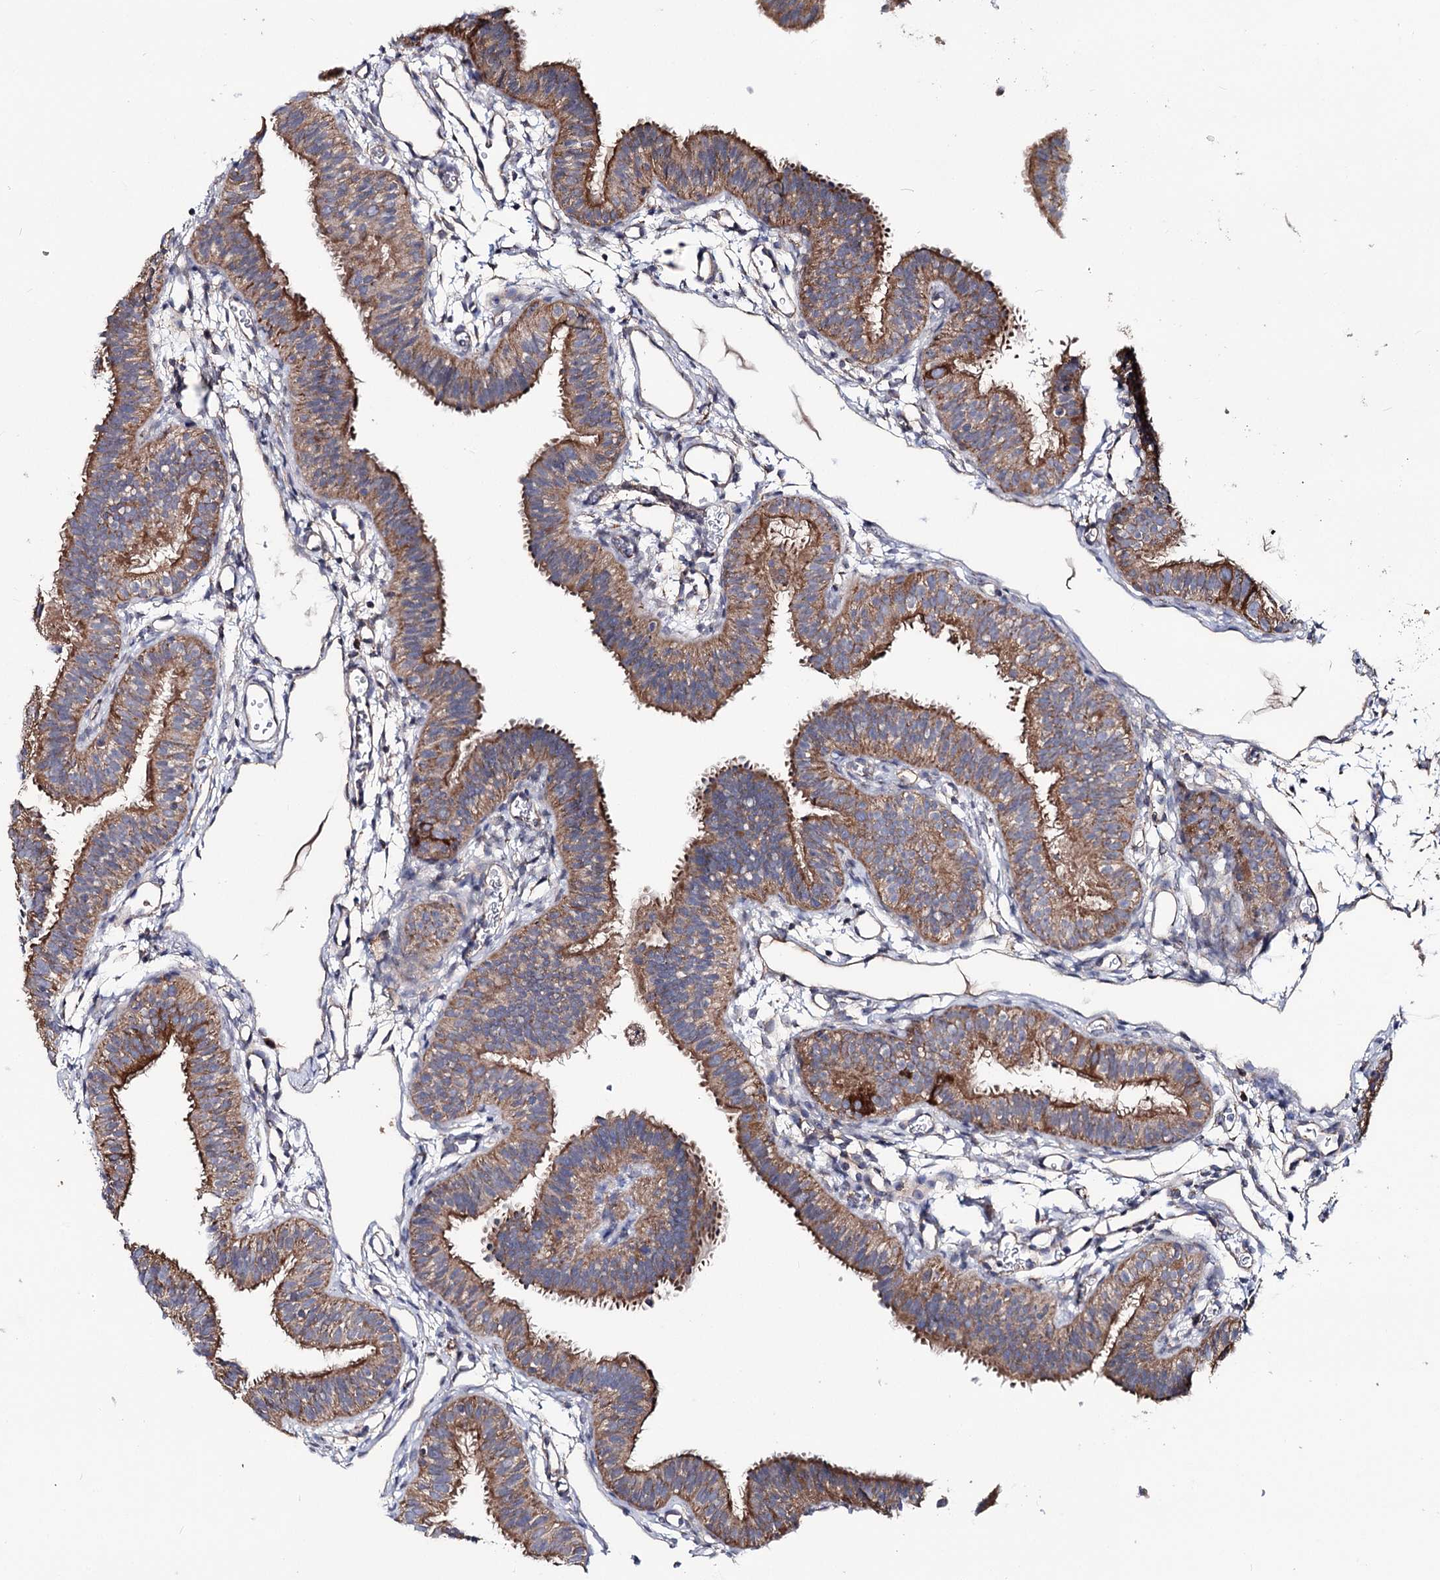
{"staining": {"intensity": "moderate", "quantity": ">75%", "location": "cytoplasmic/membranous"}, "tissue": "fallopian tube", "cell_type": "Glandular cells", "image_type": "normal", "snomed": [{"axis": "morphology", "description": "Normal tissue, NOS"}, {"axis": "topography", "description": "Fallopian tube"}], "caption": "Protein analysis of normal fallopian tube exhibits moderate cytoplasmic/membranous staining in about >75% of glandular cells.", "gene": "MSANTD2", "patient": {"sex": "female", "age": 35}}